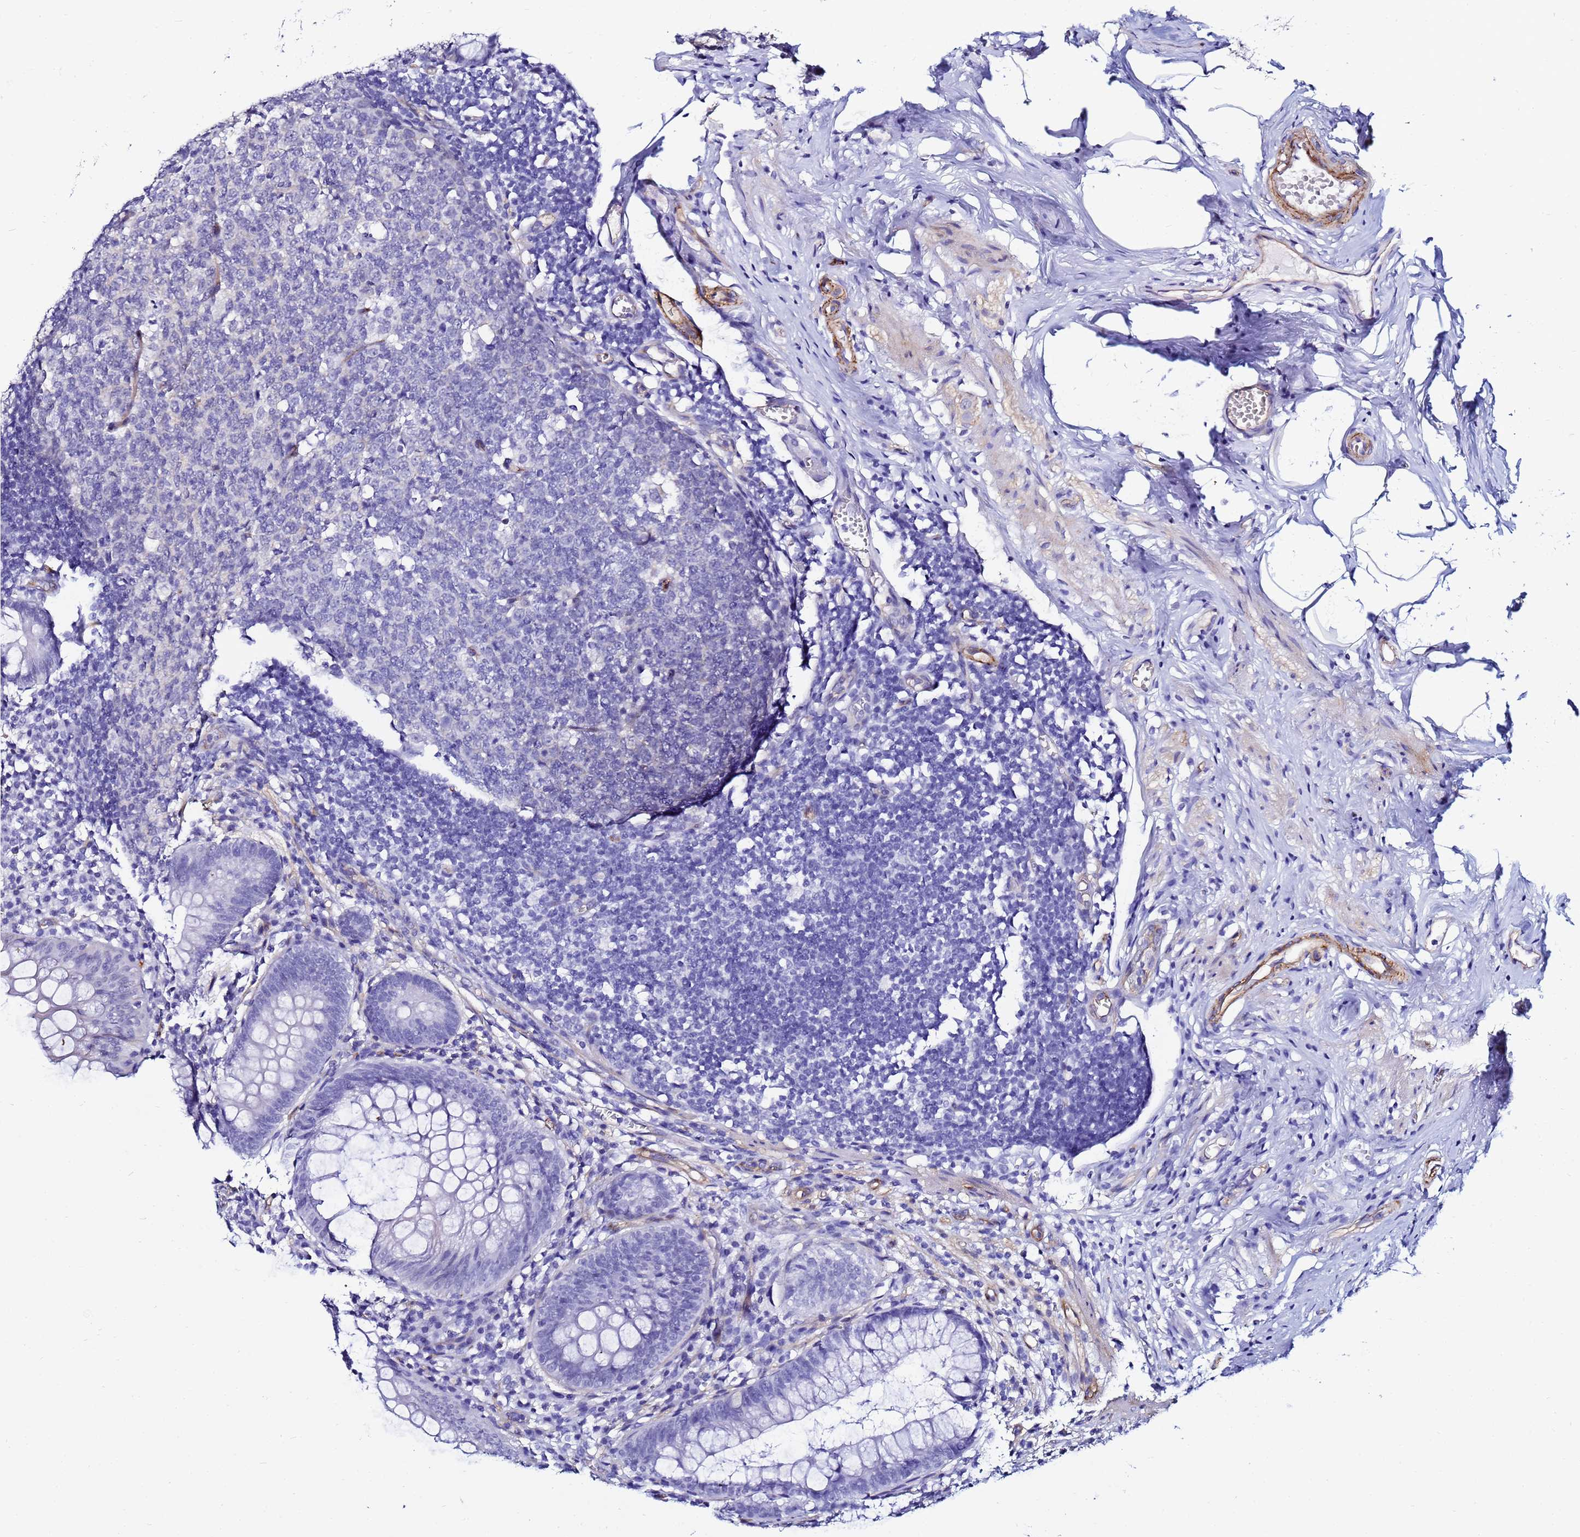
{"staining": {"intensity": "negative", "quantity": "none", "location": "none"}, "tissue": "appendix", "cell_type": "Glandular cells", "image_type": "normal", "snomed": [{"axis": "morphology", "description": "Normal tissue, NOS"}, {"axis": "topography", "description": "Appendix"}], "caption": "Appendix stained for a protein using immunohistochemistry reveals no expression glandular cells.", "gene": "DEFB104A", "patient": {"sex": "male", "age": 56}}